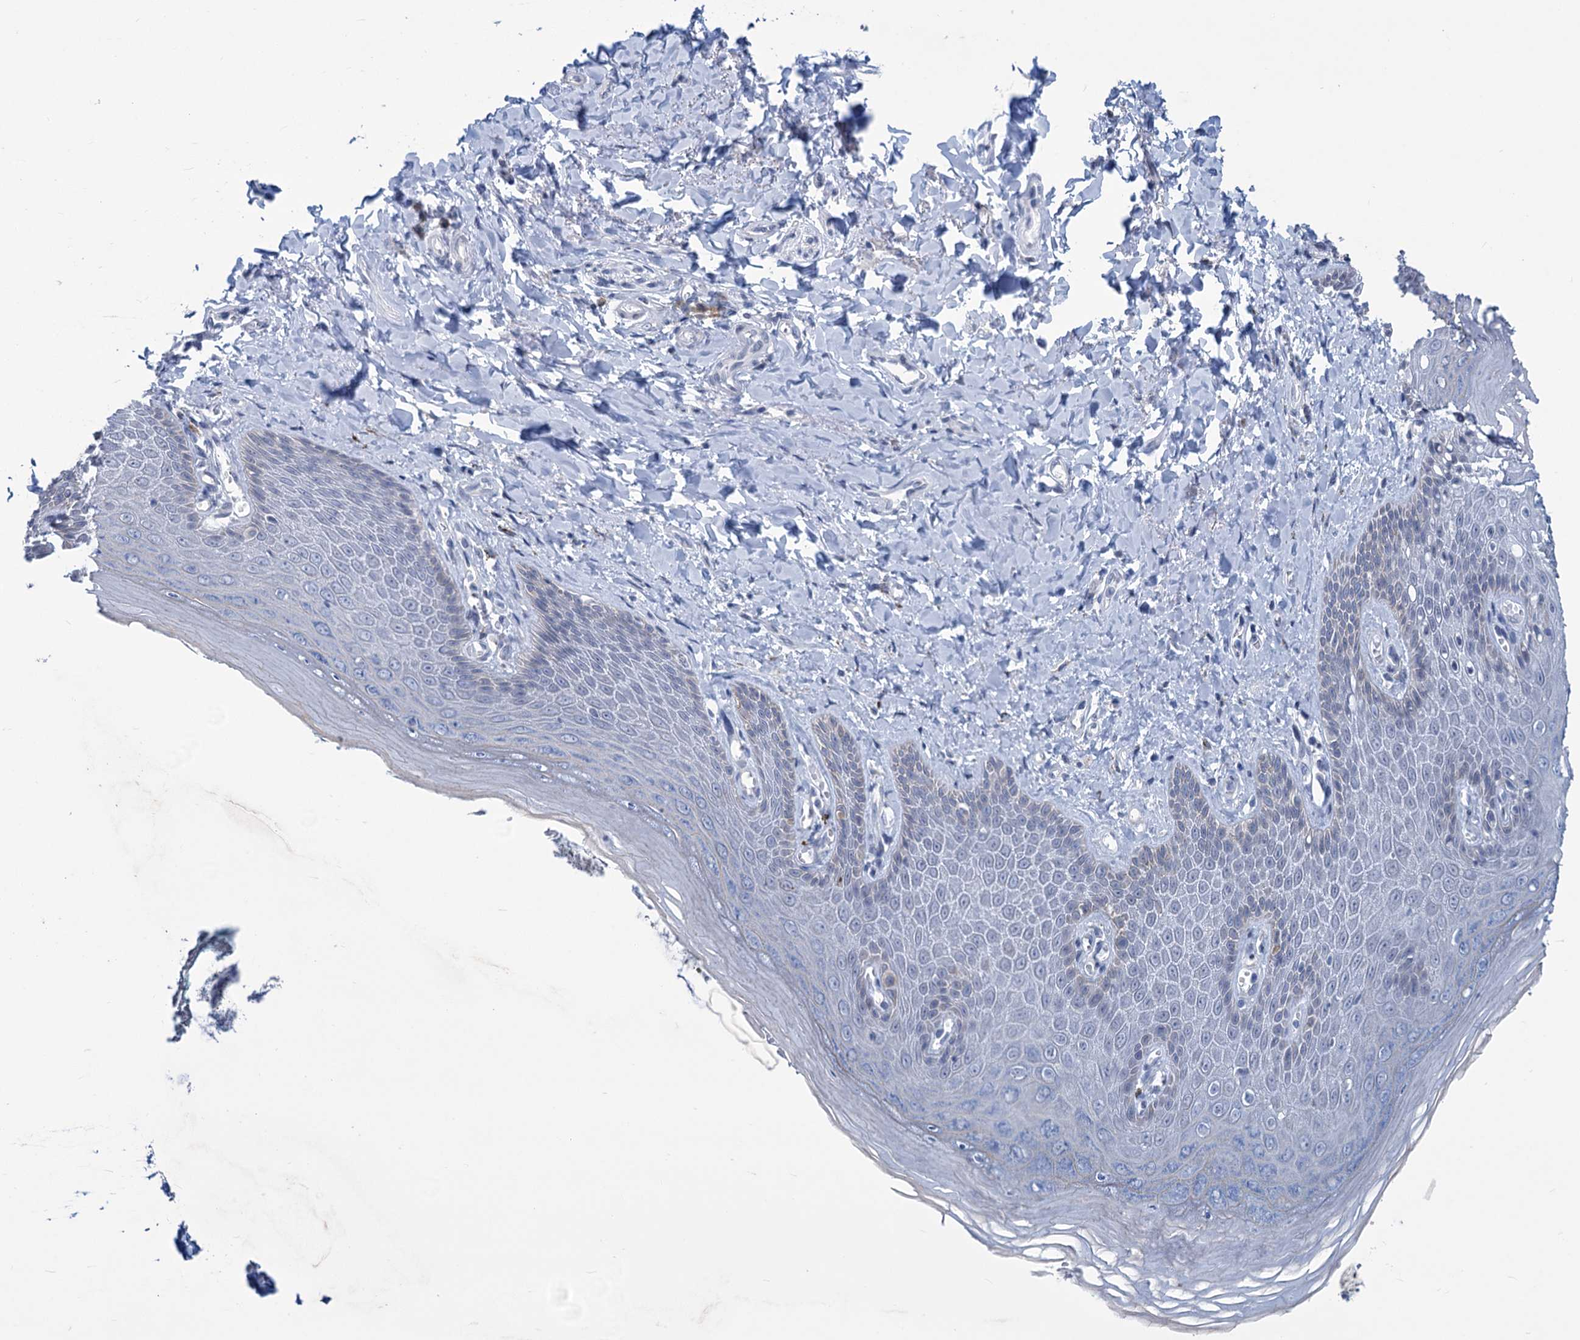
{"staining": {"intensity": "negative", "quantity": "none", "location": "none"}, "tissue": "skin", "cell_type": "Epidermal cells", "image_type": "normal", "snomed": [{"axis": "morphology", "description": "Normal tissue, NOS"}, {"axis": "topography", "description": "Anal"}], "caption": "A high-resolution image shows IHC staining of normal skin, which exhibits no significant positivity in epidermal cells. Nuclei are stained in blue.", "gene": "NEU3", "patient": {"sex": "male", "age": 78}}